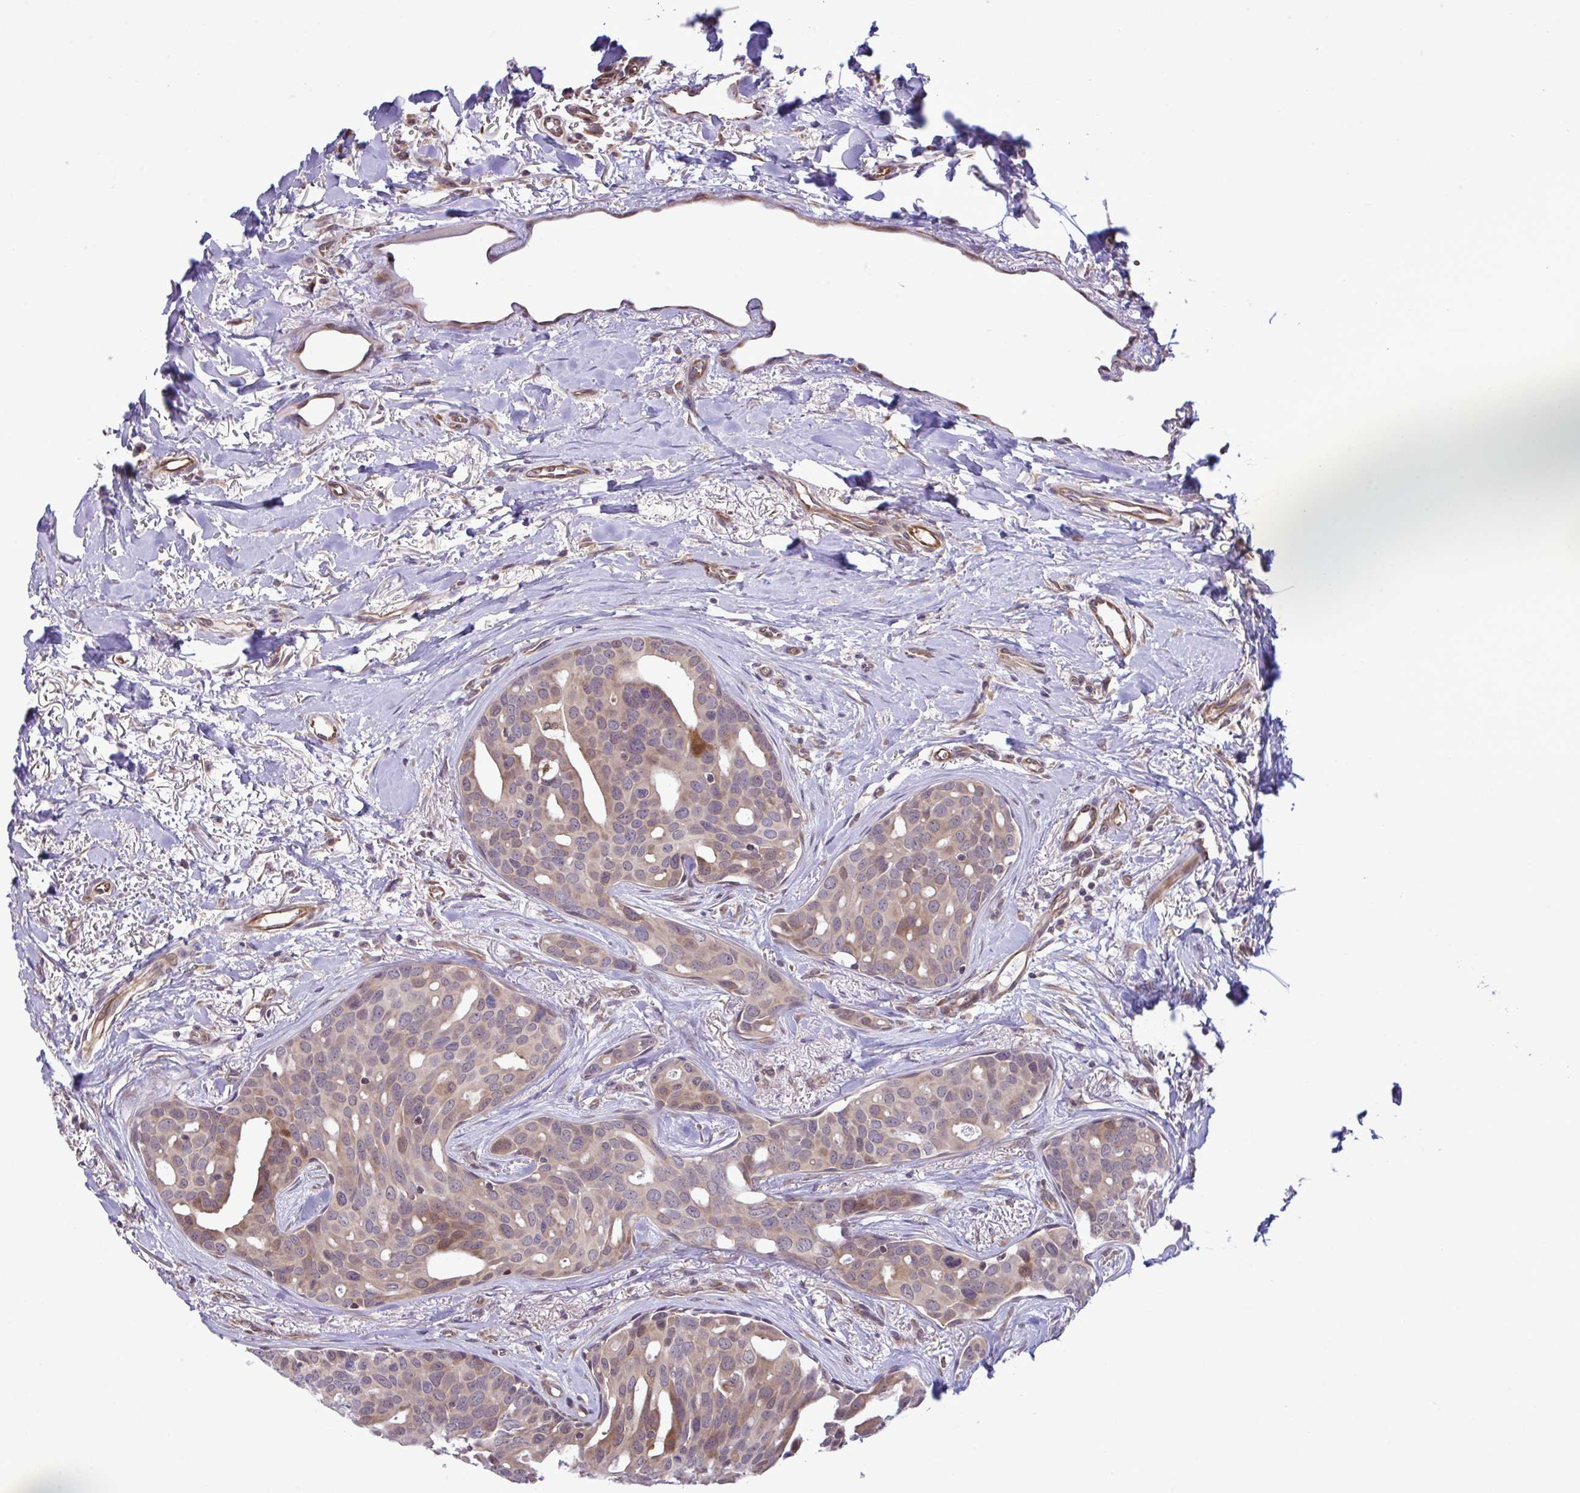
{"staining": {"intensity": "weak", "quantity": "<25%", "location": "cytoplasmic/membranous"}, "tissue": "breast cancer", "cell_type": "Tumor cells", "image_type": "cancer", "snomed": [{"axis": "morphology", "description": "Duct carcinoma"}, {"axis": "topography", "description": "Breast"}], "caption": "Micrograph shows no significant protein positivity in tumor cells of invasive ductal carcinoma (breast).", "gene": "CMPK1", "patient": {"sex": "female", "age": 54}}